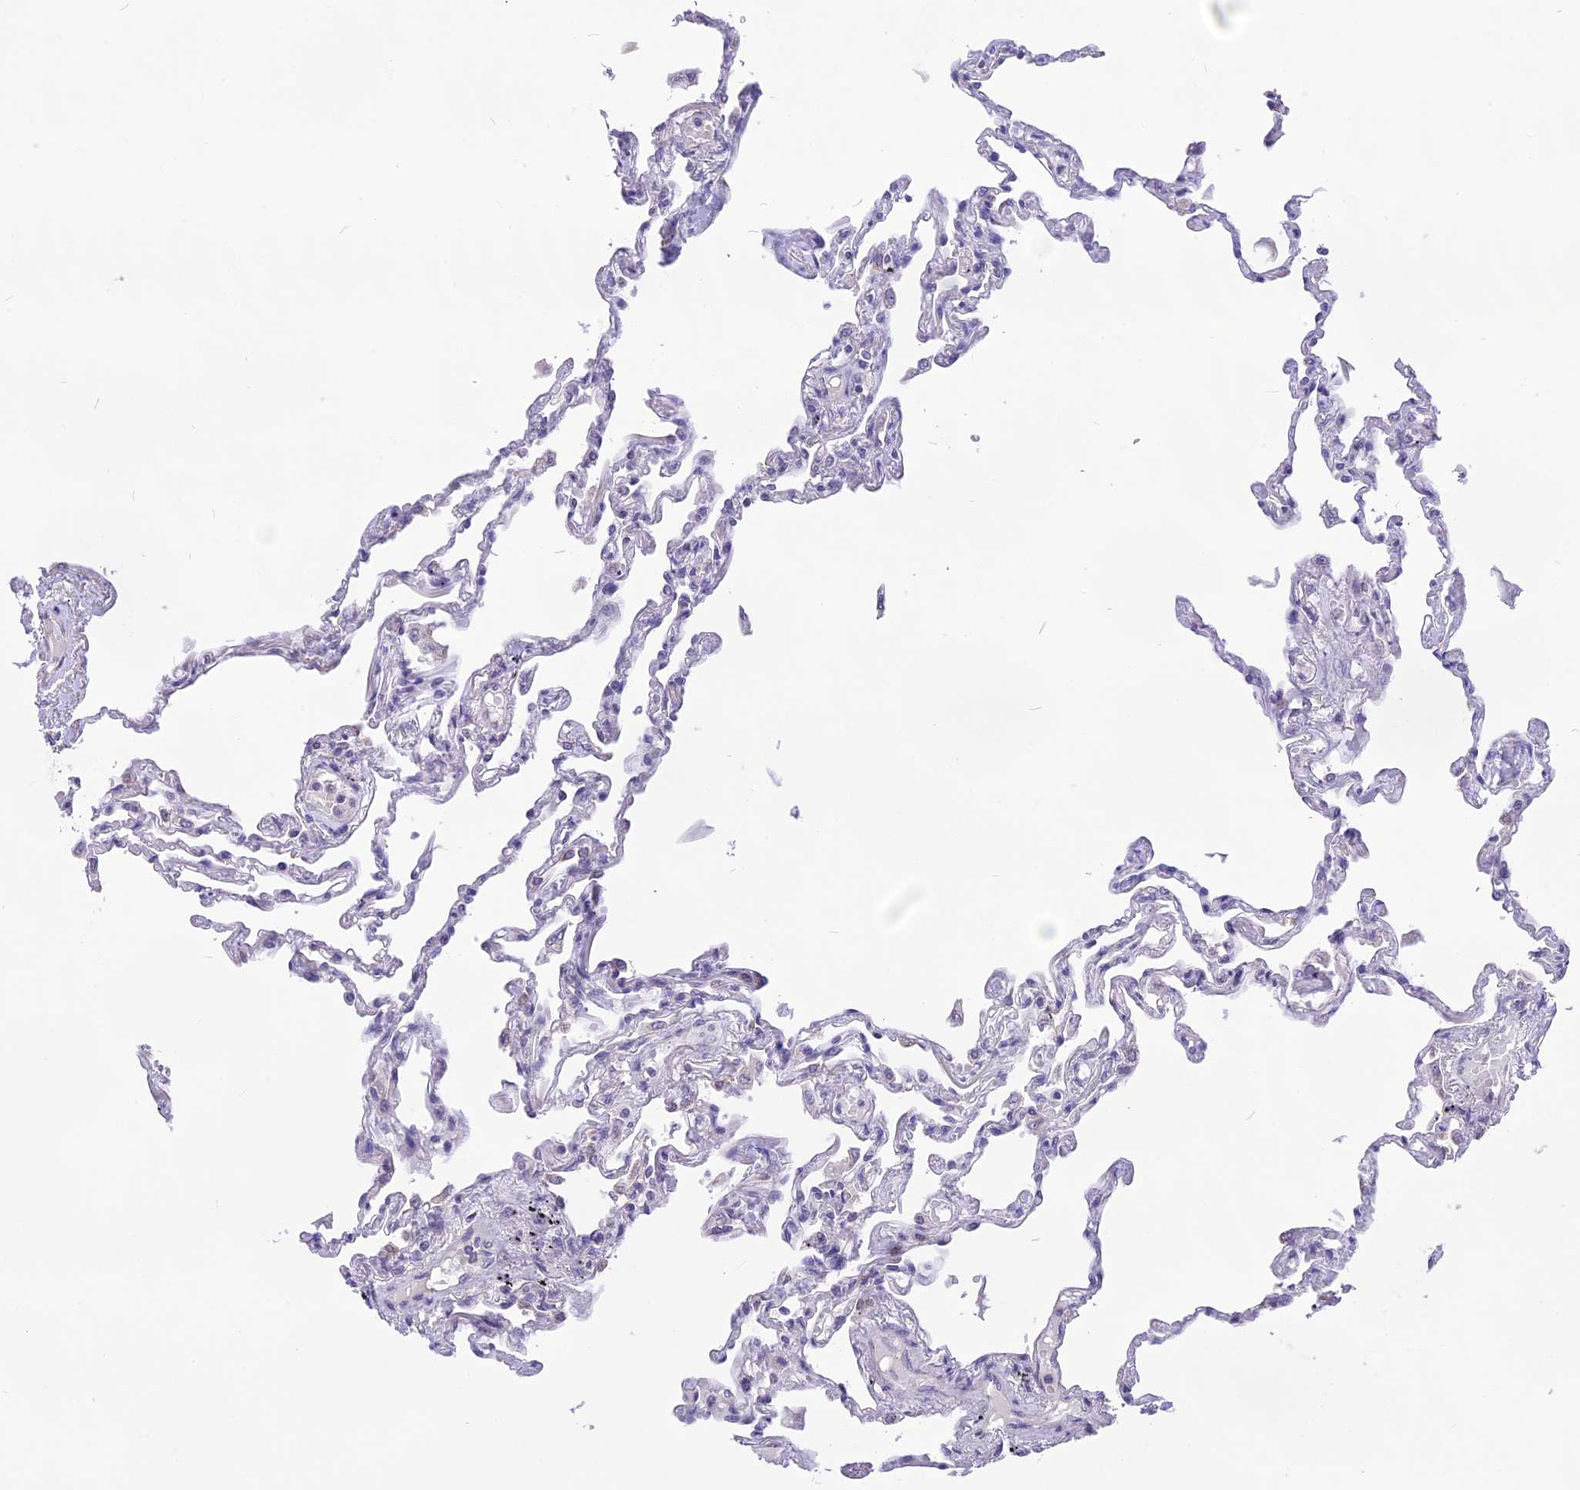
{"staining": {"intensity": "negative", "quantity": "none", "location": "none"}, "tissue": "lung", "cell_type": "Alveolar cells", "image_type": "normal", "snomed": [{"axis": "morphology", "description": "Normal tissue, NOS"}, {"axis": "topography", "description": "Lung"}], "caption": "Image shows no significant protein positivity in alveolar cells of benign lung.", "gene": "CMSS1", "patient": {"sex": "female", "age": 67}}